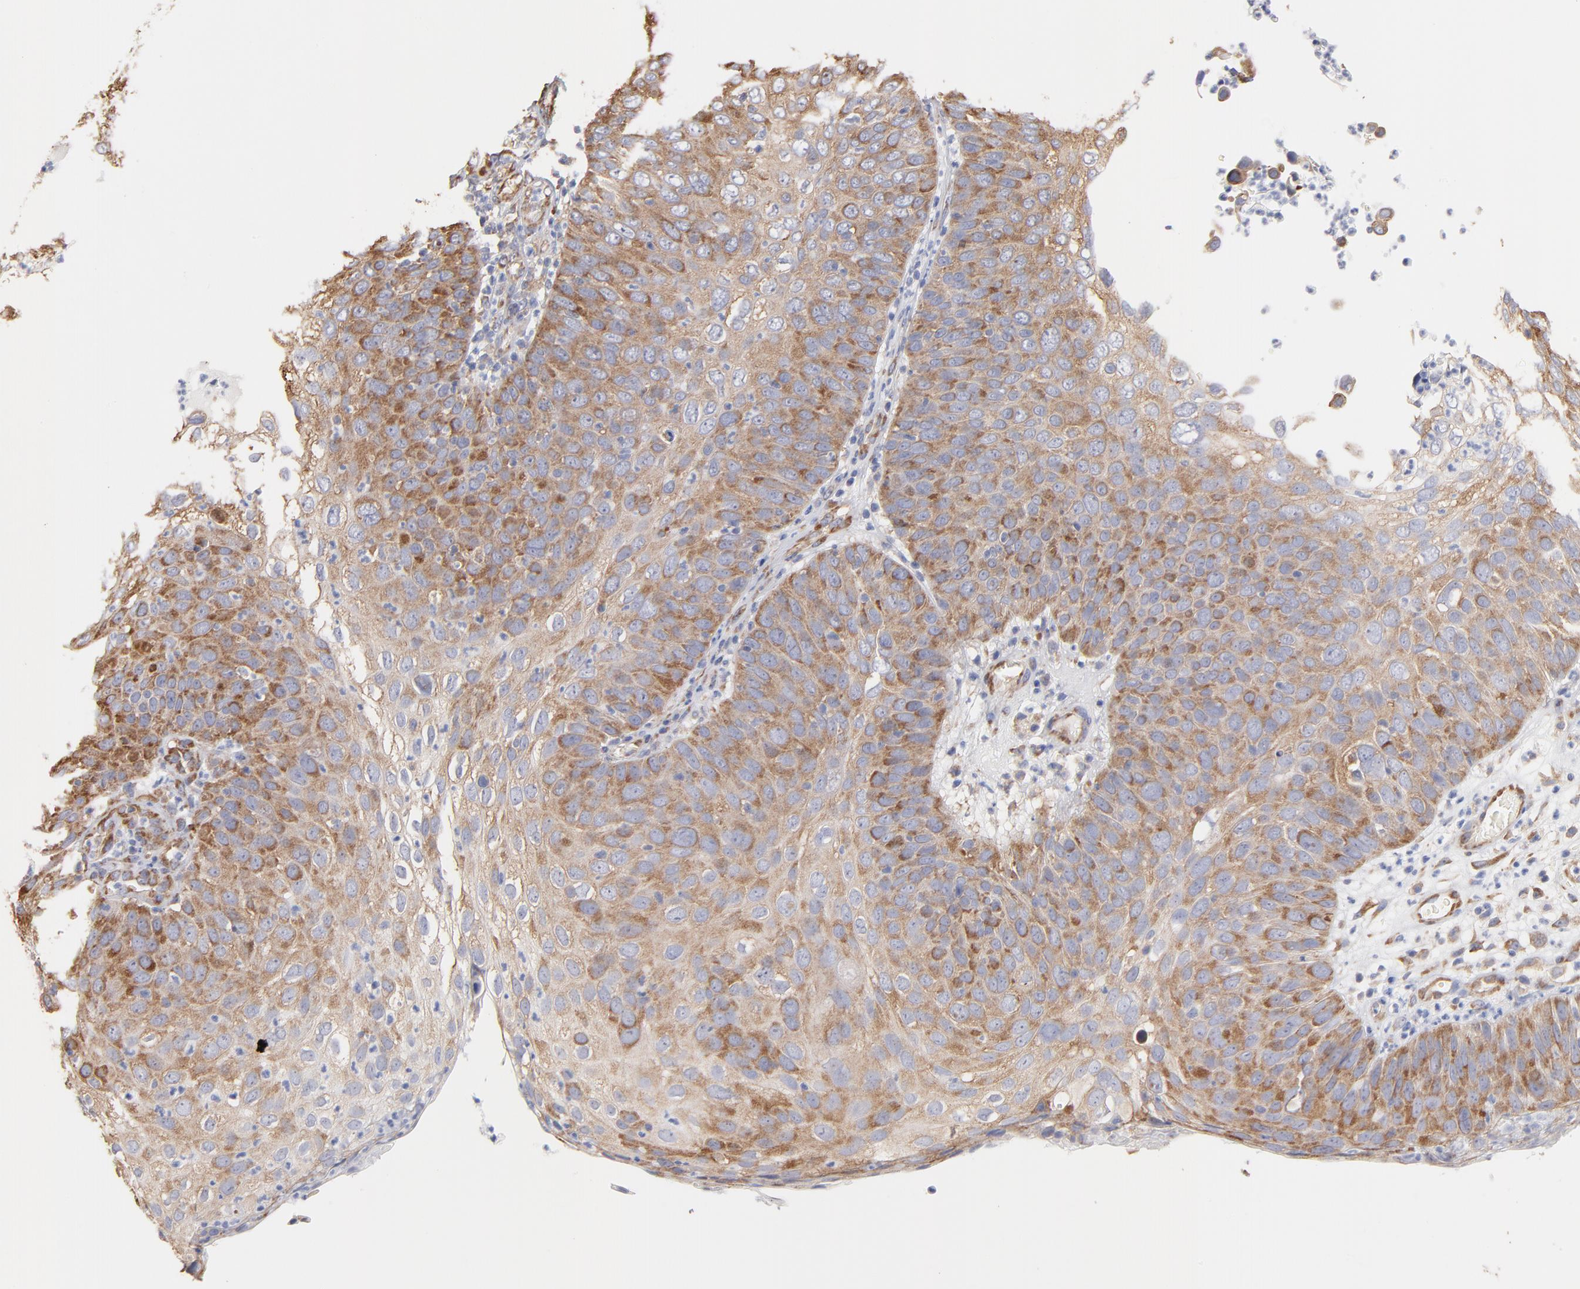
{"staining": {"intensity": "moderate", "quantity": "25%-75%", "location": "cytoplasmic/membranous"}, "tissue": "skin cancer", "cell_type": "Tumor cells", "image_type": "cancer", "snomed": [{"axis": "morphology", "description": "Squamous cell carcinoma, NOS"}, {"axis": "topography", "description": "Skin"}], "caption": "IHC image of skin squamous cell carcinoma stained for a protein (brown), which displays medium levels of moderate cytoplasmic/membranous staining in approximately 25%-75% of tumor cells.", "gene": "RPL9", "patient": {"sex": "male", "age": 87}}